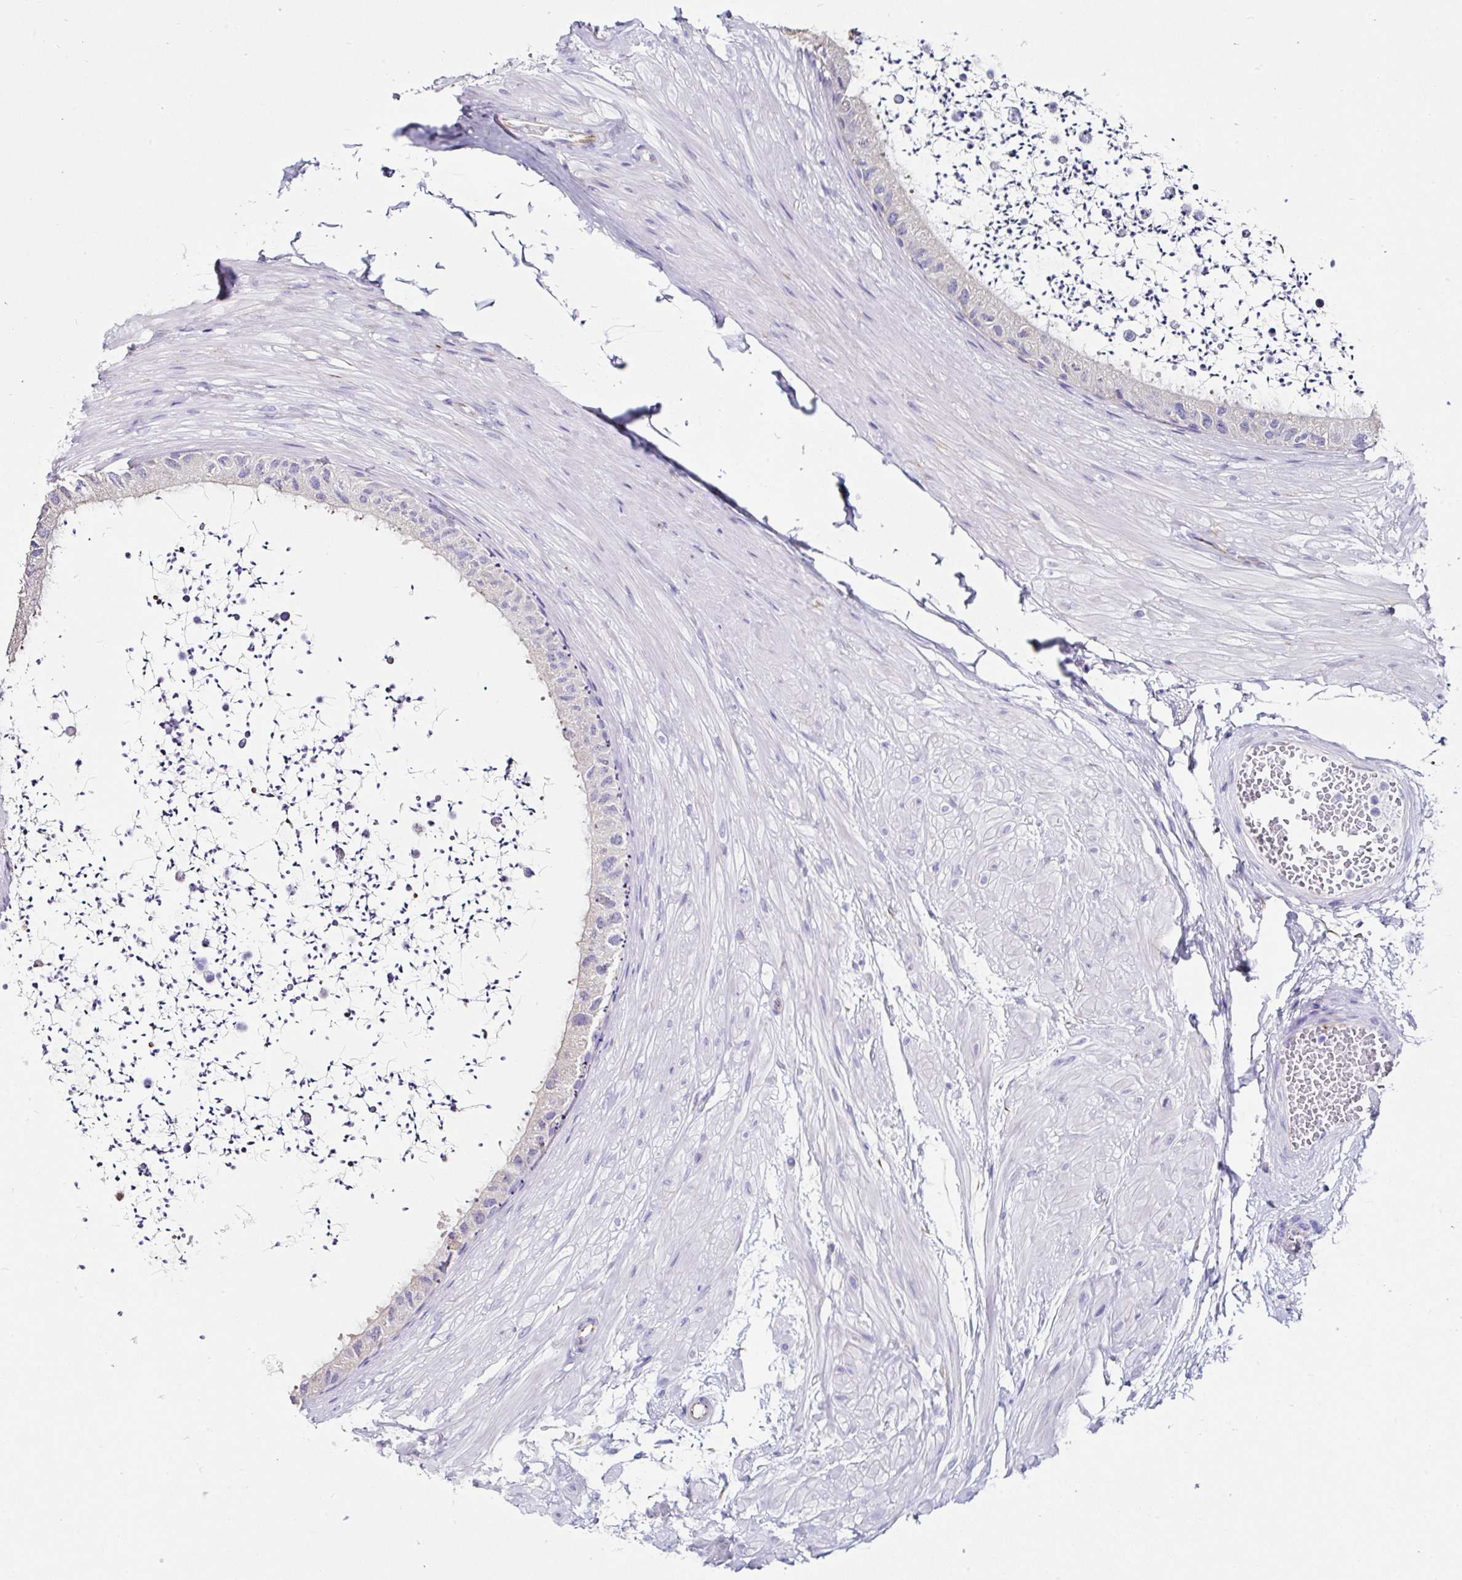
{"staining": {"intensity": "negative", "quantity": "none", "location": "none"}, "tissue": "epididymis", "cell_type": "Glandular cells", "image_type": "normal", "snomed": [{"axis": "morphology", "description": "Normal tissue, NOS"}, {"axis": "topography", "description": "Epididymis"}, {"axis": "topography", "description": "Peripheral nerve tissue"}], "caption": "Epididymis stained for a protein using immunohistochemistry shows no staining glandular cells.", "gene": "TMPRSS11E", "patient": {"sex": "male", "age": 32}}